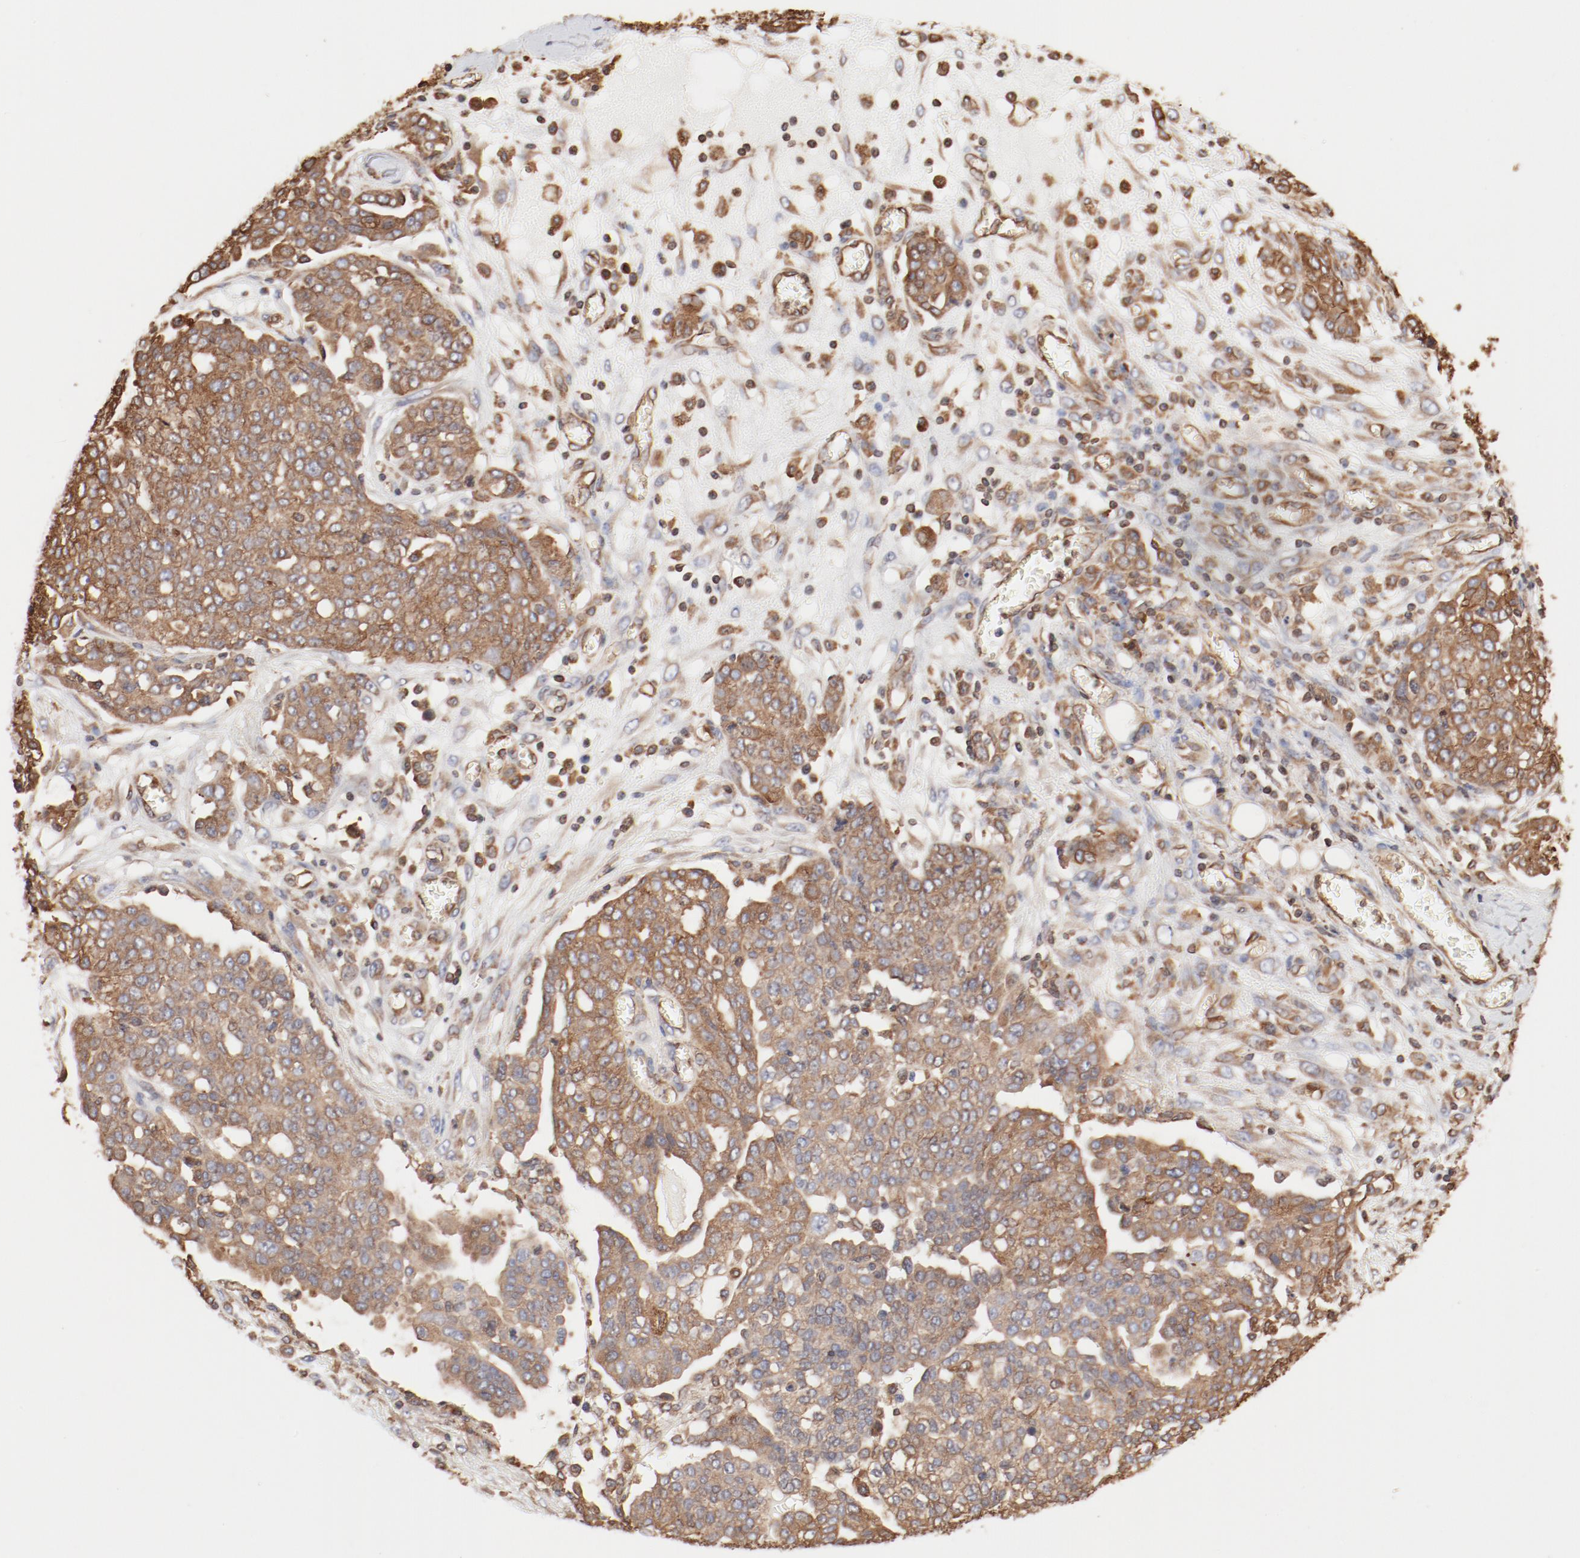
{"staining": {"intensity": "moderate", "quantity": ">75%", "location": "cytoplasmic/membranous"}, "tissue": "ovarian cancer", "cell_type": "Tumor cells", "image_type": "cancer", "snomed": [{"axis": "morphology", "description": "Cystadenocarcinoma, serous, NOS"}, {"axis": "topography", "description": "Soft tissue"}, {"axis": "topography", "description": "Ovary"}], "caption": "Ovarian cancer (serous cystadenocarcinoma) was stained to show a protein in brown. There is medium levels of moderate cytoplasmic/membranous expression in approximately >75% of tumor cells.", "gene": "BCAP31", "patient": {"sex": "female", "age": 57}}